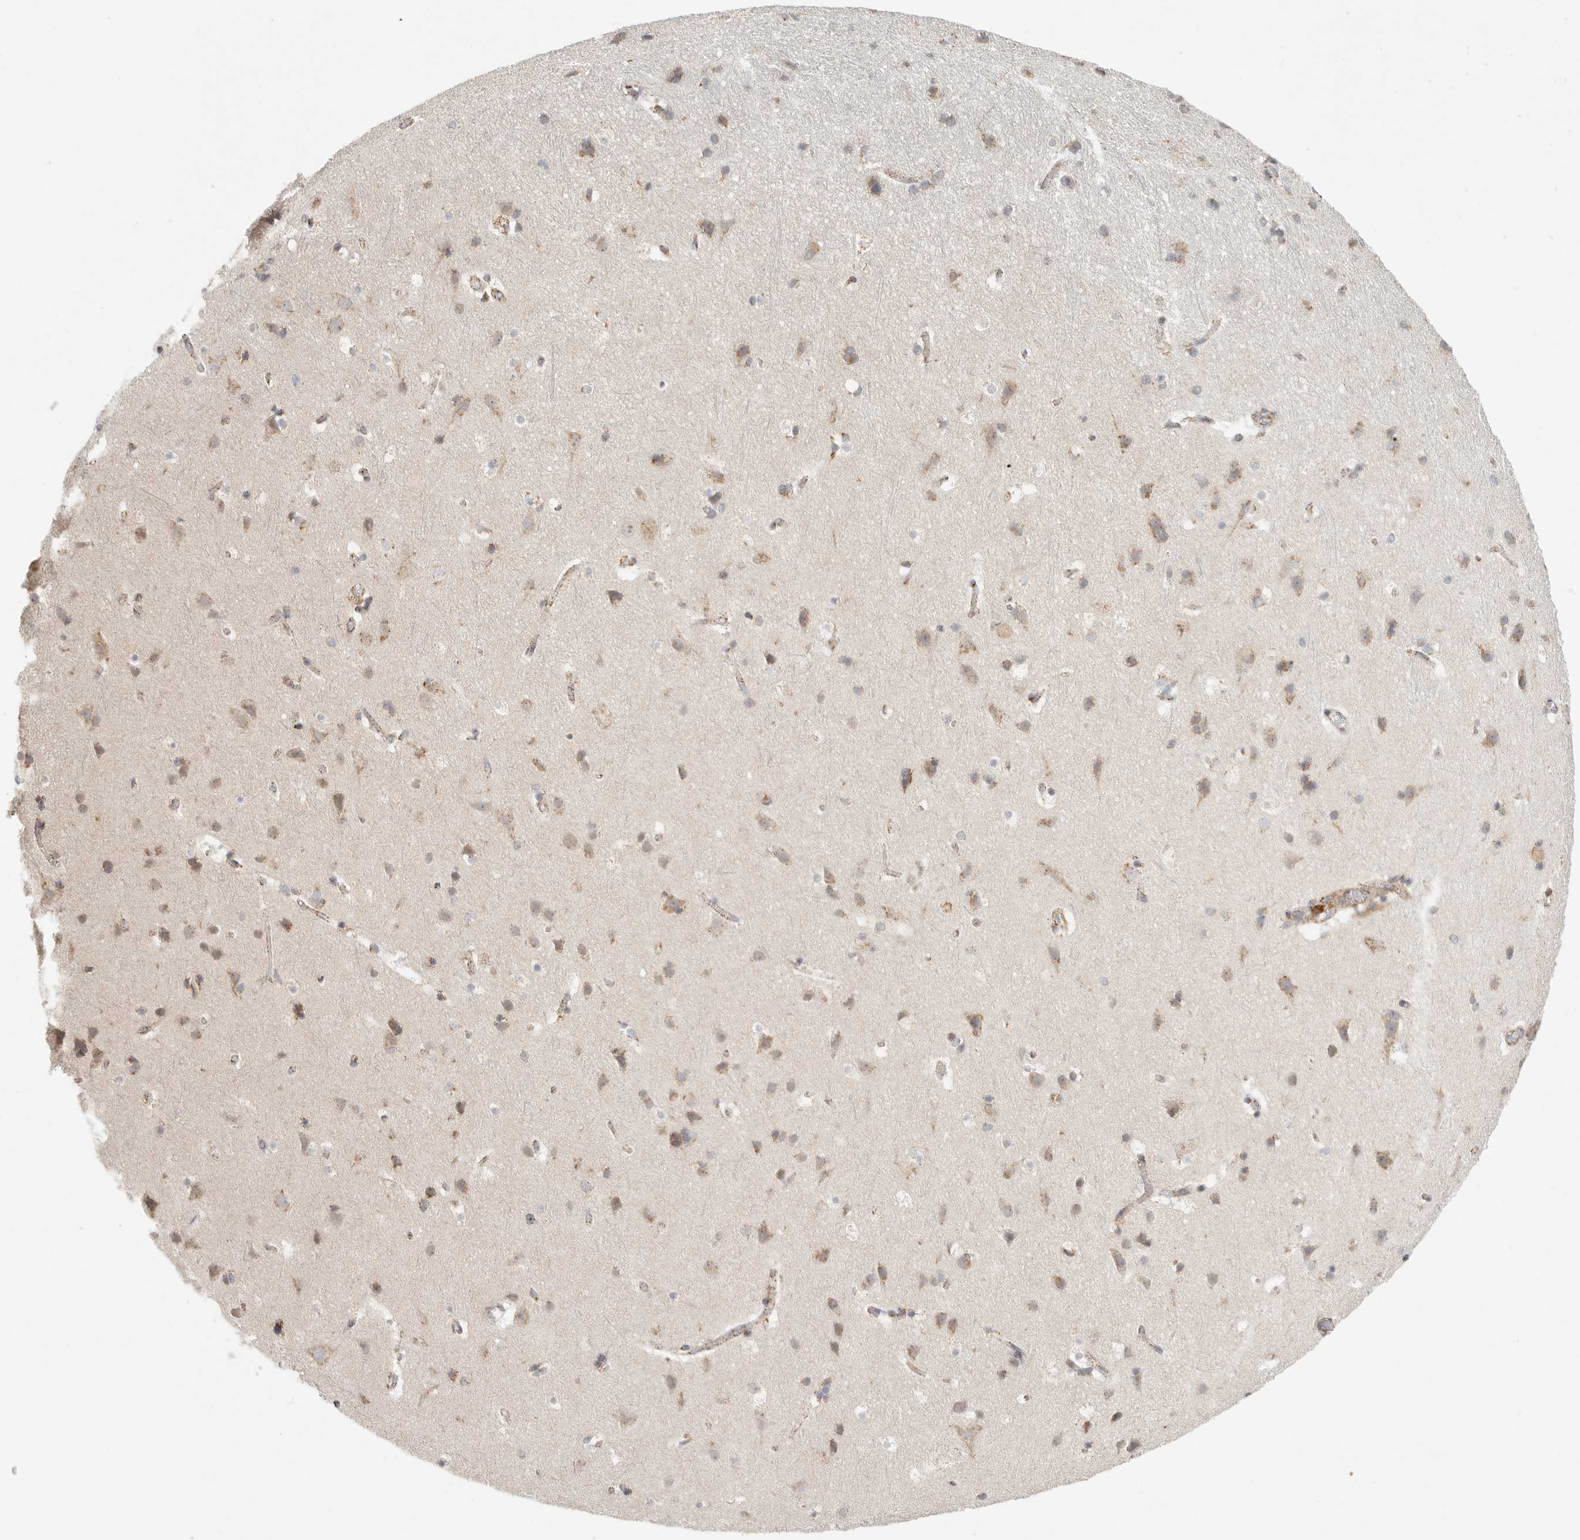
{"staining": {"intensity": "weak", "quantity": ">75%", "location": "cytoplasmic/membranous"}, "tissue": "cerebral cortex", "cell_type": "Endothelial cells", "image_type": "normal", "snomed": [{"axis": "morphology", "description": "Normal tissue, NOS"}, {"axis": "topography", "description": "Cerebral cortex"}], "caption": "Immunohistochemical staining of unremarkable cerebral cortex demonstrates >75% levels of weak cytoplasmic/membranous protein positivity in about >75% of endothelial cells.", "gene": "SLC25A26", "patient": {"sex": "male", "age": 54}}